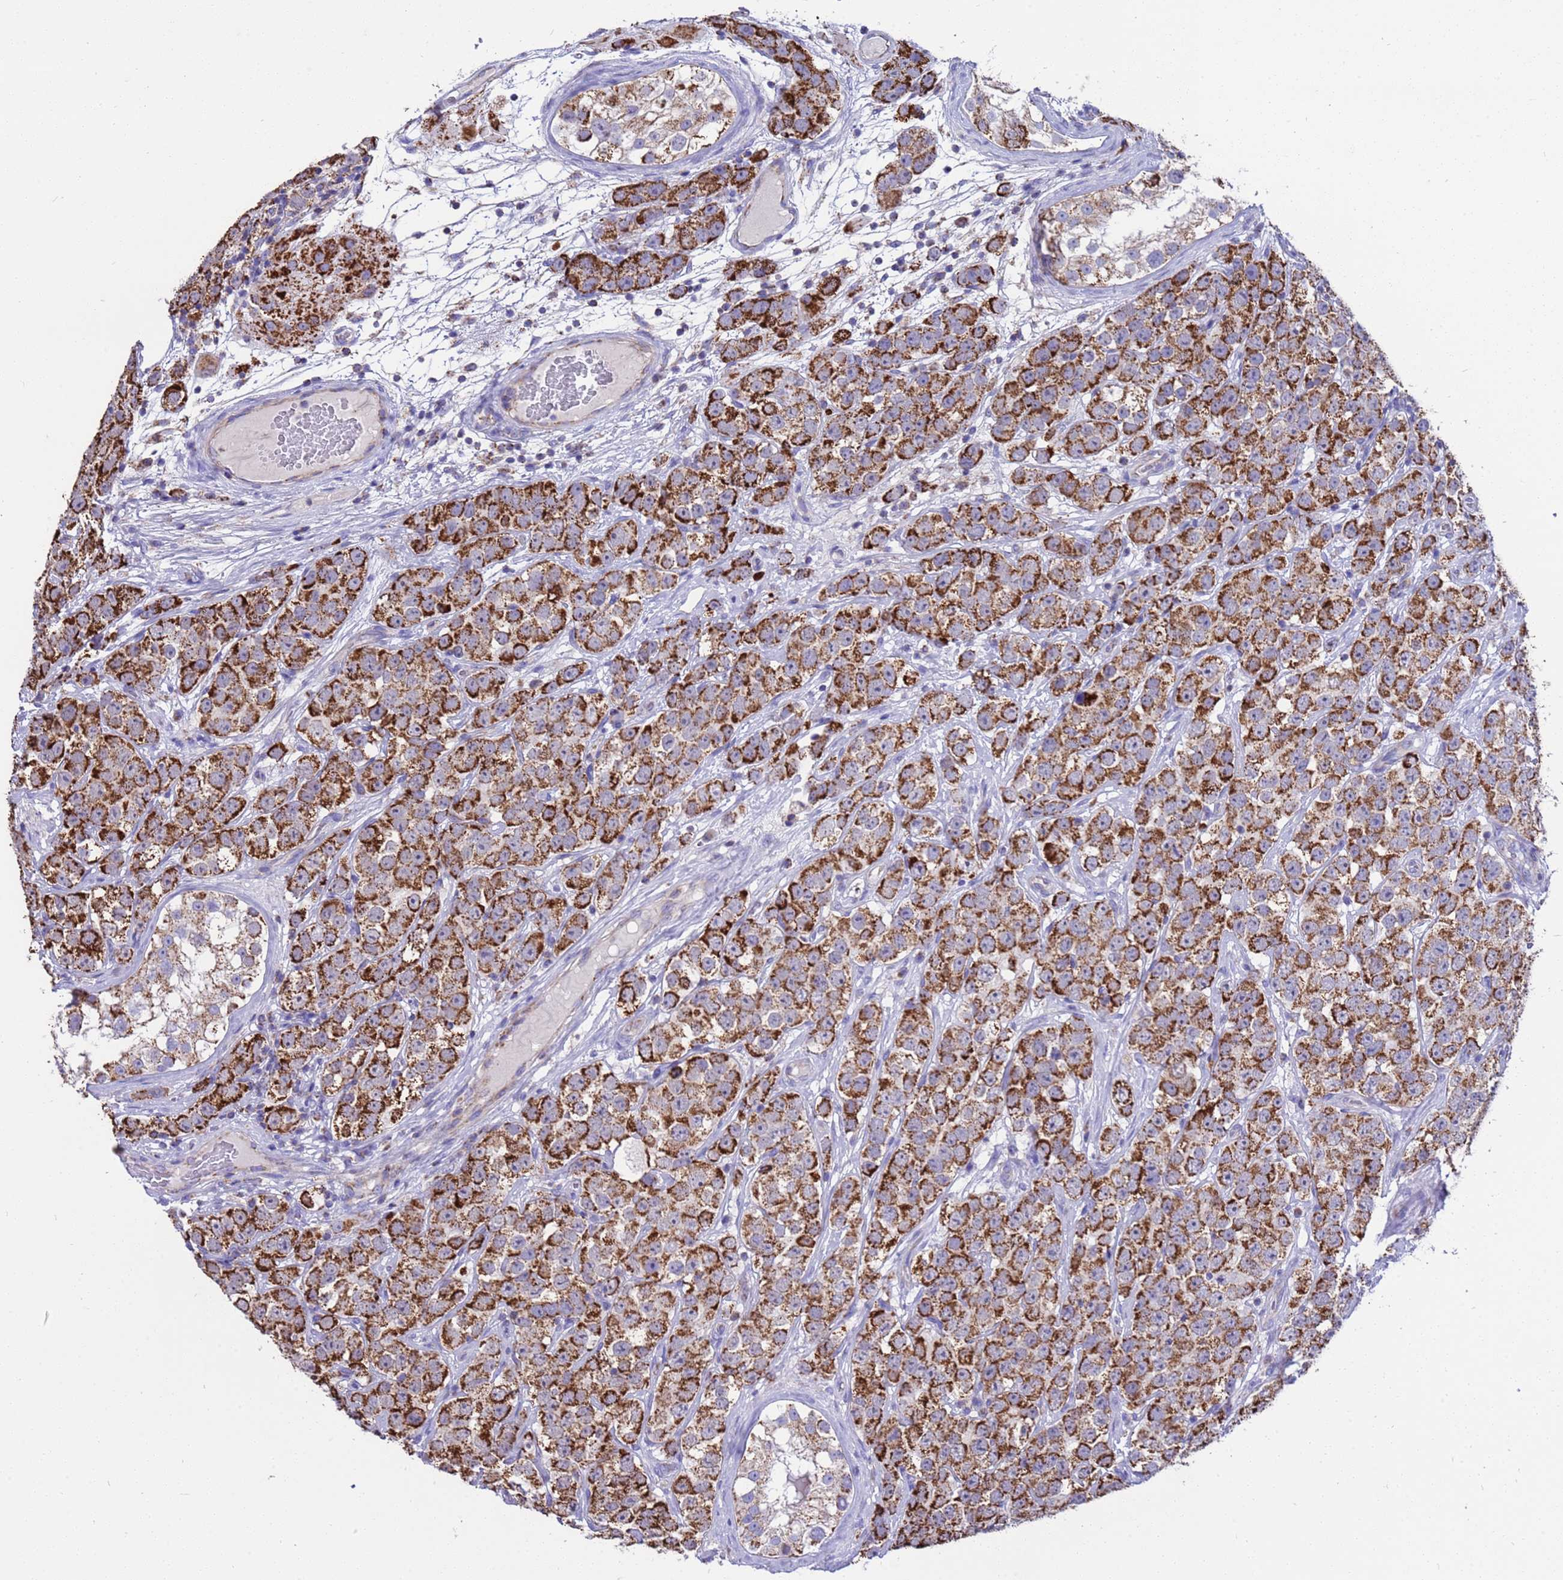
{"staining": {"intensity": "strong", "quantity": ">75%", "location": "cytoplasmic/membranous"}, "tissue": "testis cancer", "cell_type": "Tumor cells", "image_type": "cancer", "snomed": [{"axis": "morphology", "description": "Seminoma, NOS"}, {"axis": "topography", "description": "Testis"}], "caption": "IHC image of neoplastic tissue: human testis cancer stained using immunohistochemistry (IHC) shows high levels of strong protein expression localized specifically in the cytoplasmic/membranous of tumor cells, appearing as a cytoplasmic/membranous brown color.", "gene": "RNF165", "patient": {"sex": "male", "age": 28}}